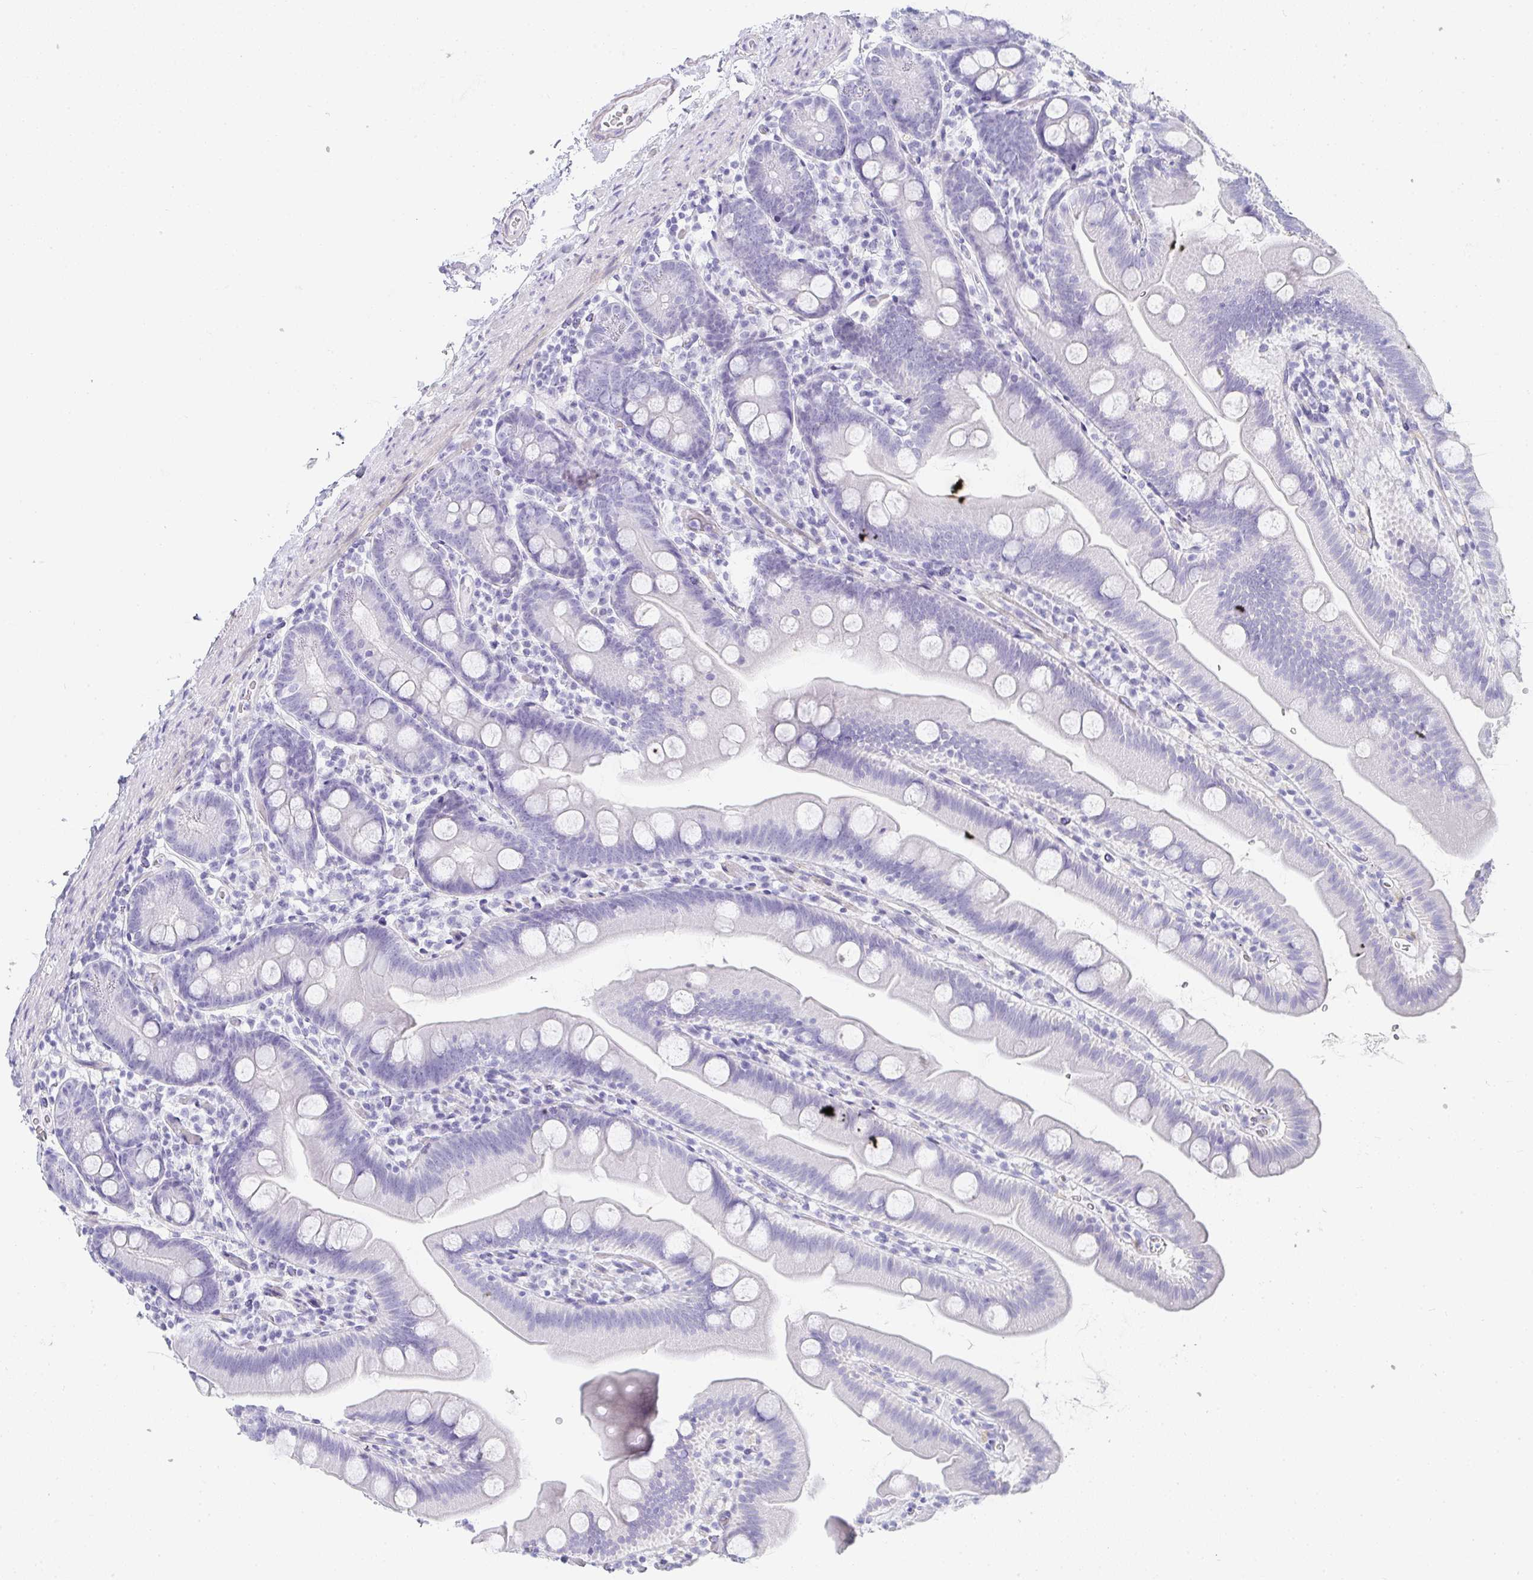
{"staining": {"intensity": "negative", "quantity": "none", "location": "none"}, "tissue": "small intestine", "cell_type": "Glandular cells", "image_type": "normal", "snomed": [{"axis": "morphology", "description": "Normal tissue, NOS"}, {"axis": "topography", "description": "Small intestine"}], "caption": "A high-resolution photomicrograph shows IHC staining of unremarkable small intestine, which exhibits no significant expression in glandular cells. (Brightfield microscopy of DAB immunohistochemistry at high magnification).", "gene": "PRND", "patient": {"sex": "female", "age": 68}}